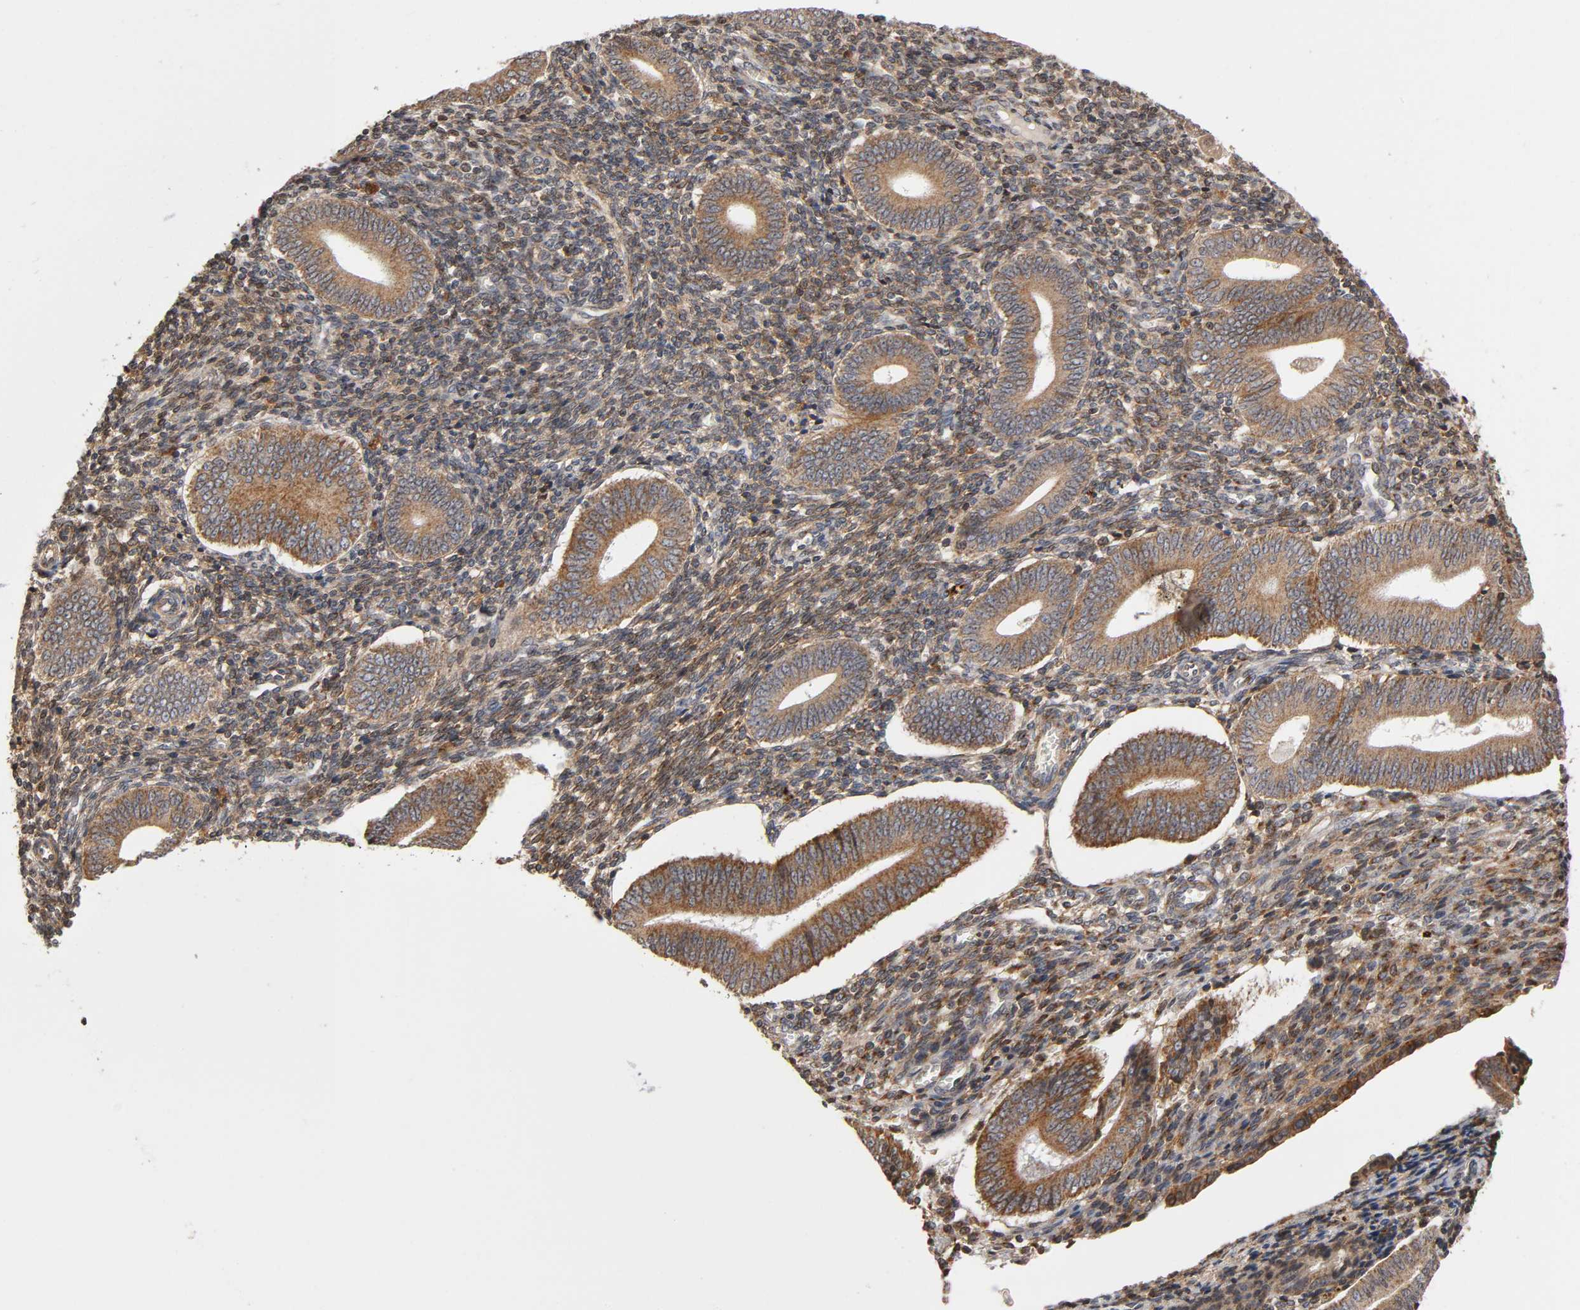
{"staining": {"intensity": "moderate", "quantity": ">75%", "location": "cytoplasmic/membranous"}, "tissue": "endometrium", "cell_type": "Cells in endometrial stroma", "image_type": "normal", "snomed": [{"axis": "morphology", "description": "Normal tissue, NOS"}, {"axis": "topography", "description": "Uterus"}, {"axis": "topography", "description": "Endometrium"}], "caption": "Unremarkable endometrium demonstrates moderate cytoplasmic/membranous staining in approximately >75% of cells in endometrial stroma The protein of interest is stained brown, and the nuclei are stained in blue (DAB (3,3'-diaminobenzidine) IHC with brightfield microscopy, high magnification)..", "gene": "ITGAV", "patient": {"sex": "female", "age": 33}}